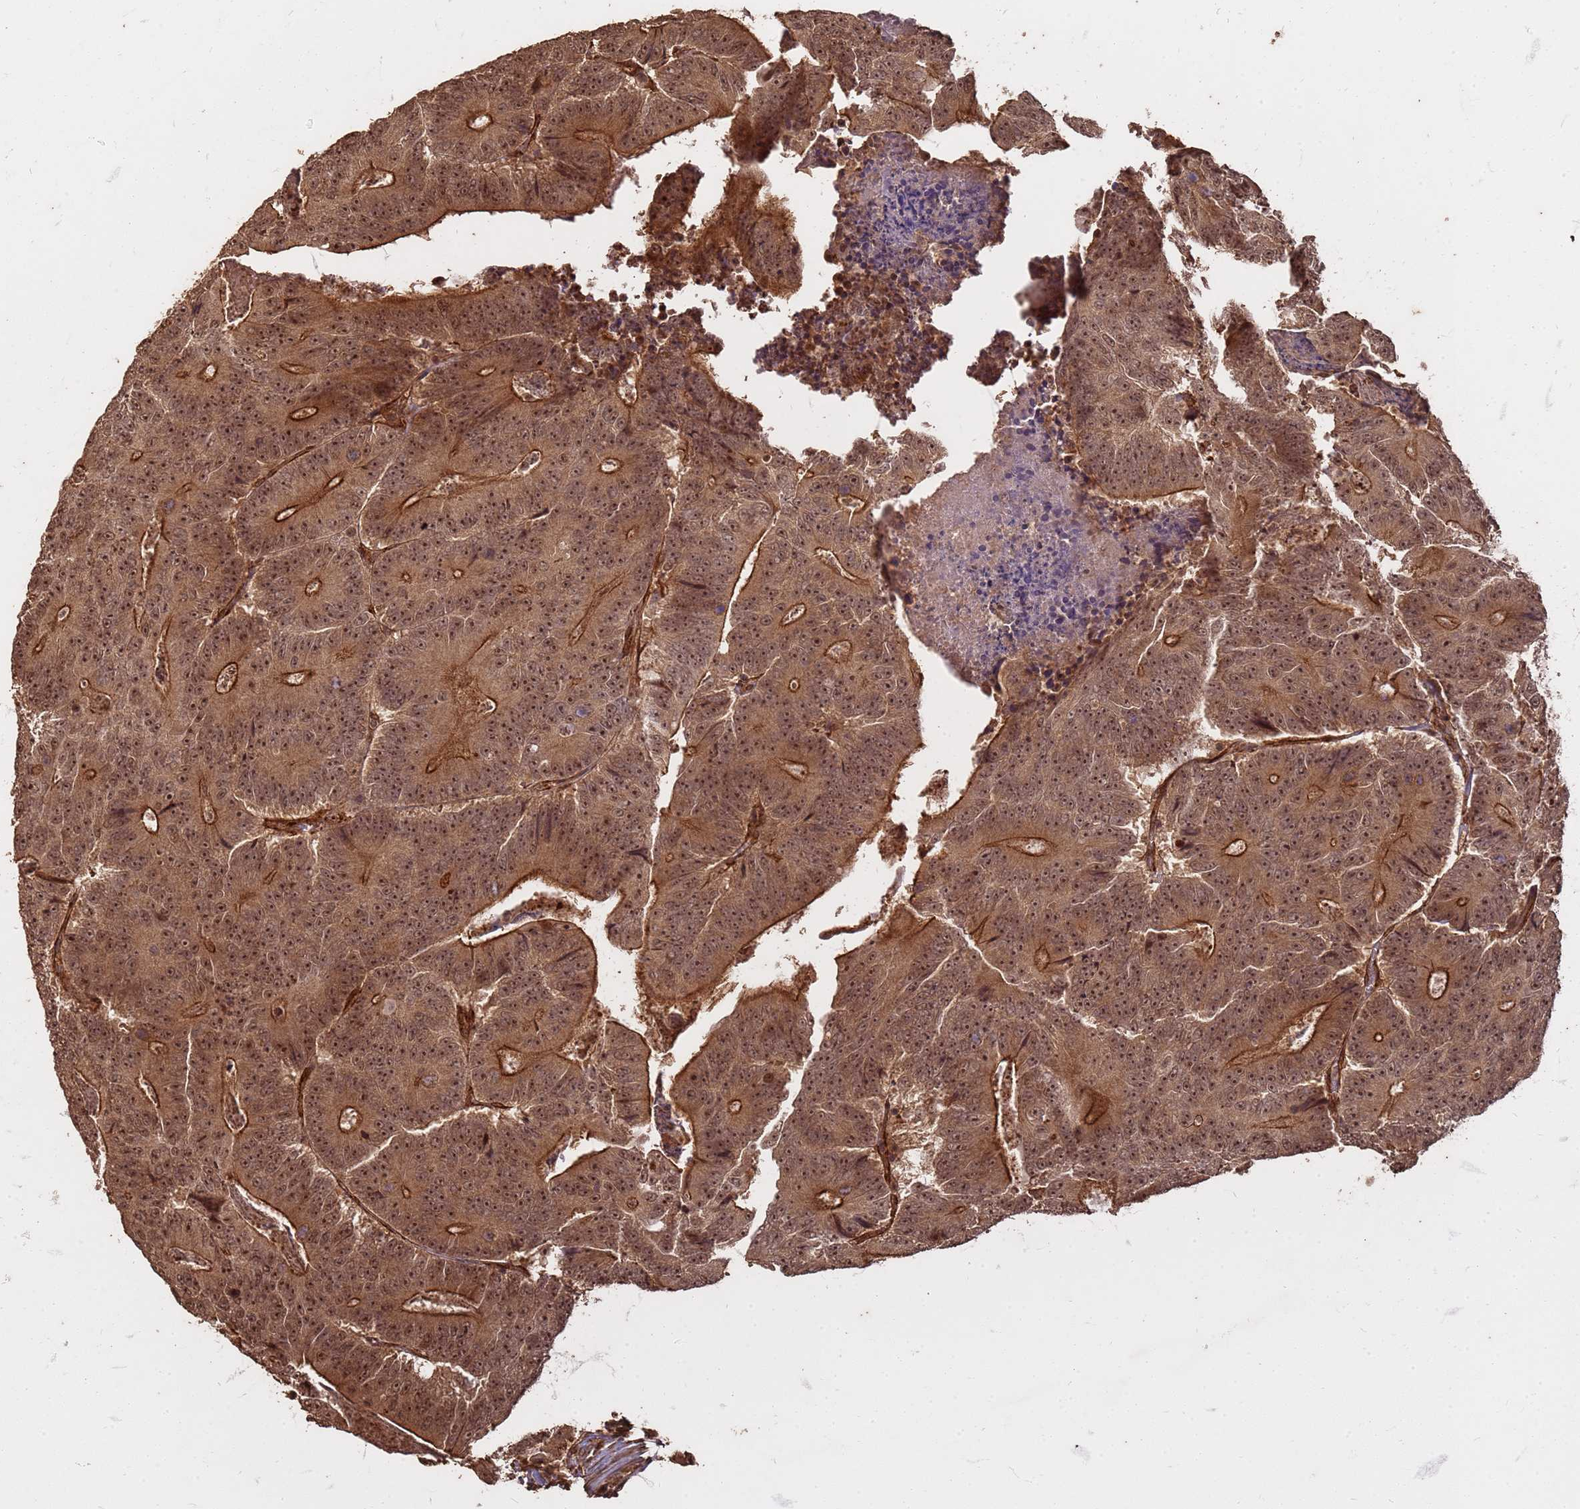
{"staining": {"intensity": "strong", "quantity": ">75%", "location": "cytoplasmic/membranous,nuclear"}, "tissue": "colorectal cancer", "cell_type": "Tumor cells", "image_type": "cancer", "snomed": [{"axis": "morphology", "description": "Adenocarcinoma, NOS"}, {"axis": "topography", "description": "Colon"}], "caption": "Immunohistochemistry micrograph of neoplastic tissue: colorectal cancer stained using IHC reveals high levels of strong protein expression localized specifically in the cytoplasmic/membranous and nuclear of tumor cells, appearing as a cytoplasmic/membranous and nuclear brown color.", "gene": "KIF26A", "patient": {"sex": "male", "age": 83}}